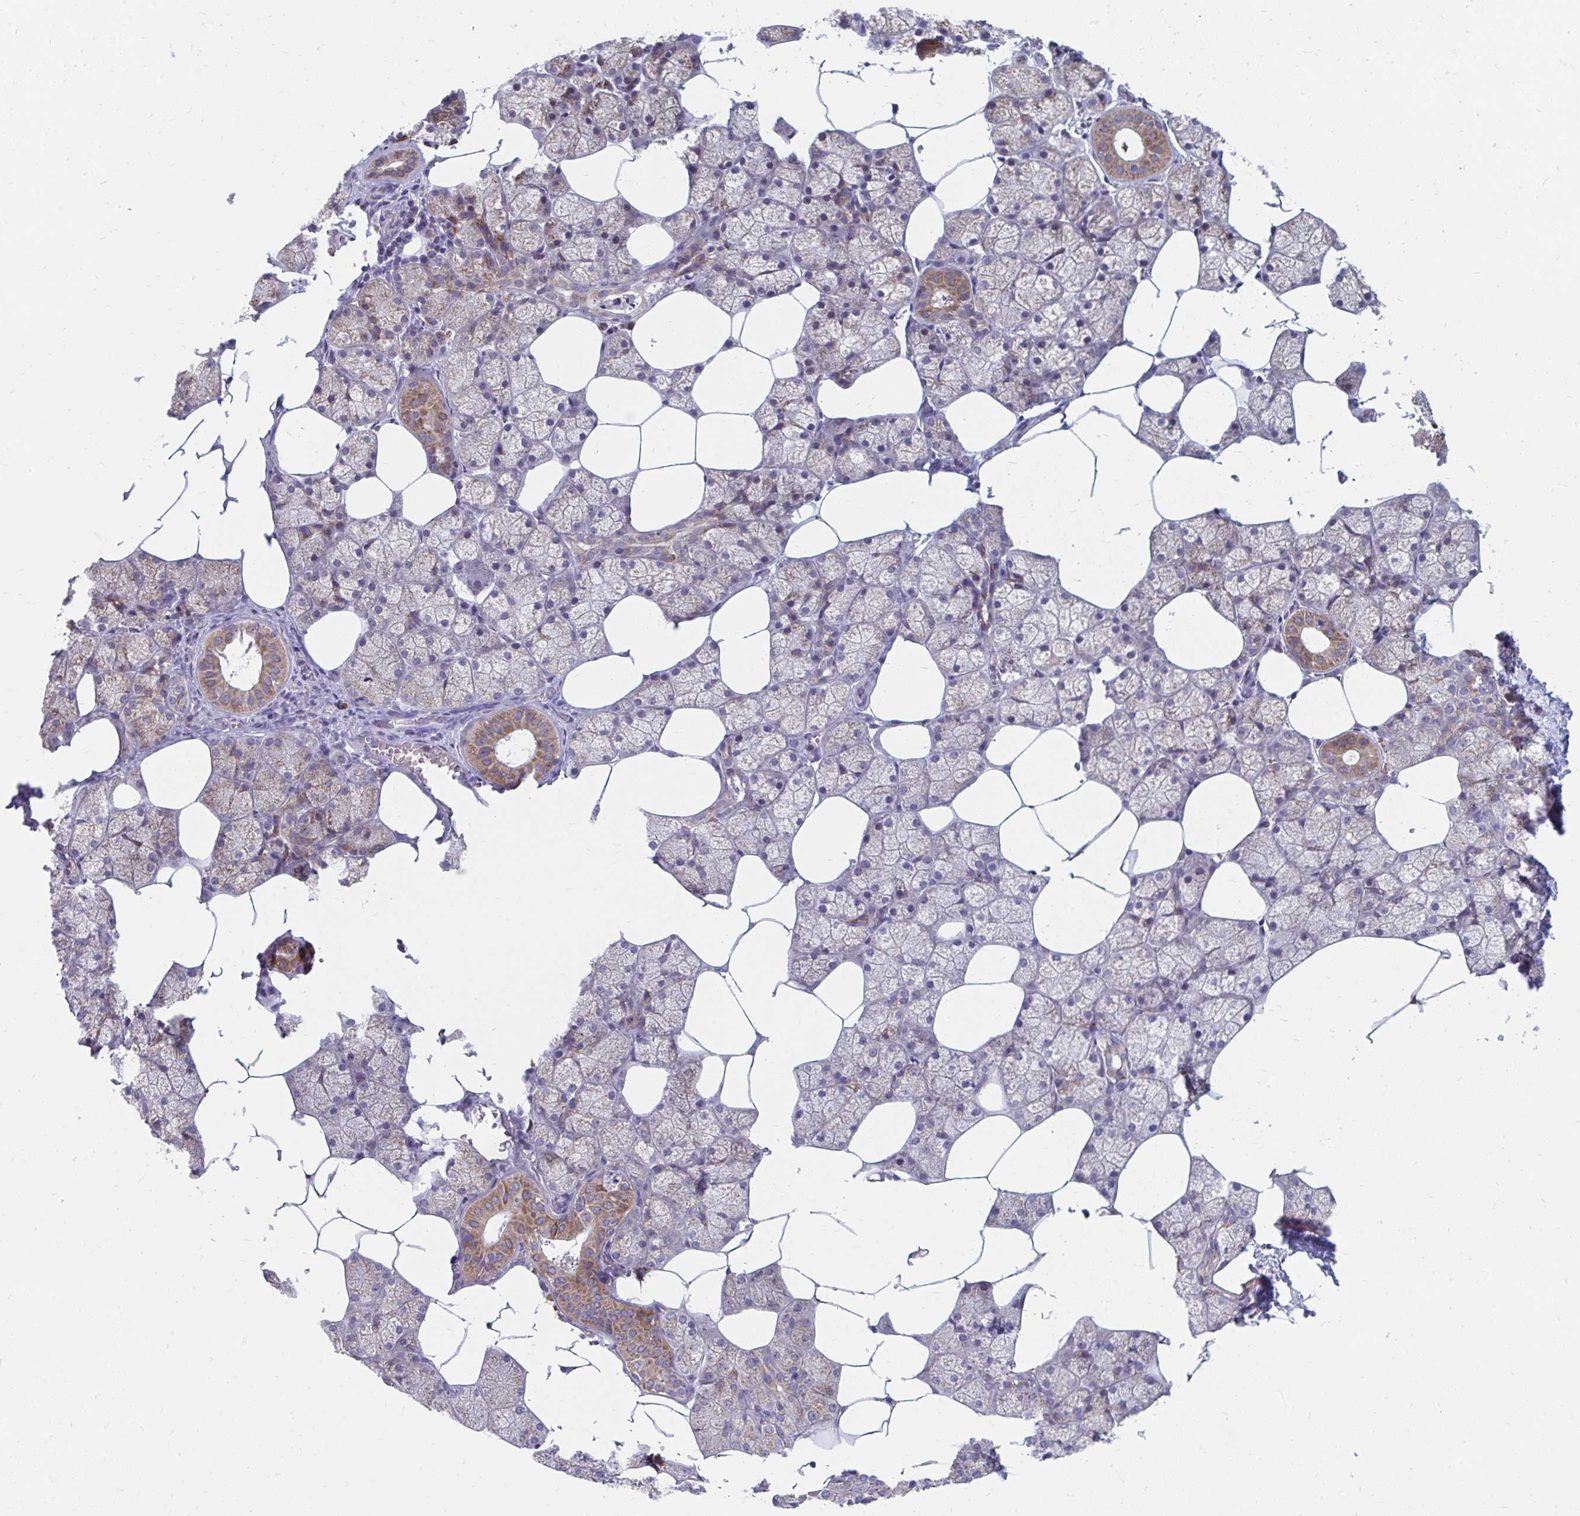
{"staining": {"intensity": "moderate", "quantity": "25%-75%", "location": "cytoplasmic/membranous"}, "tissue": "salivary gland", "cell_type": "Glandular cells", "image_type": "normal", "snomed": [{"axis": "morphology", "description": "Normal tissue, NOS"}, {"axis": "topography", "description": "Salivary gland"}], "caption": "Immunohistochemistry of normal salivary gland displays medium levels of moderate cytoplasmic/membranous staining in approximately 25%-75% of glandular cells. The staining is performed using DAB brown chromogen to label protein expression. The nuclei are counter-stained blue using hematoxylin.", "gene": "PABIR3", "patient": {"sex": "female", "age": 43}}